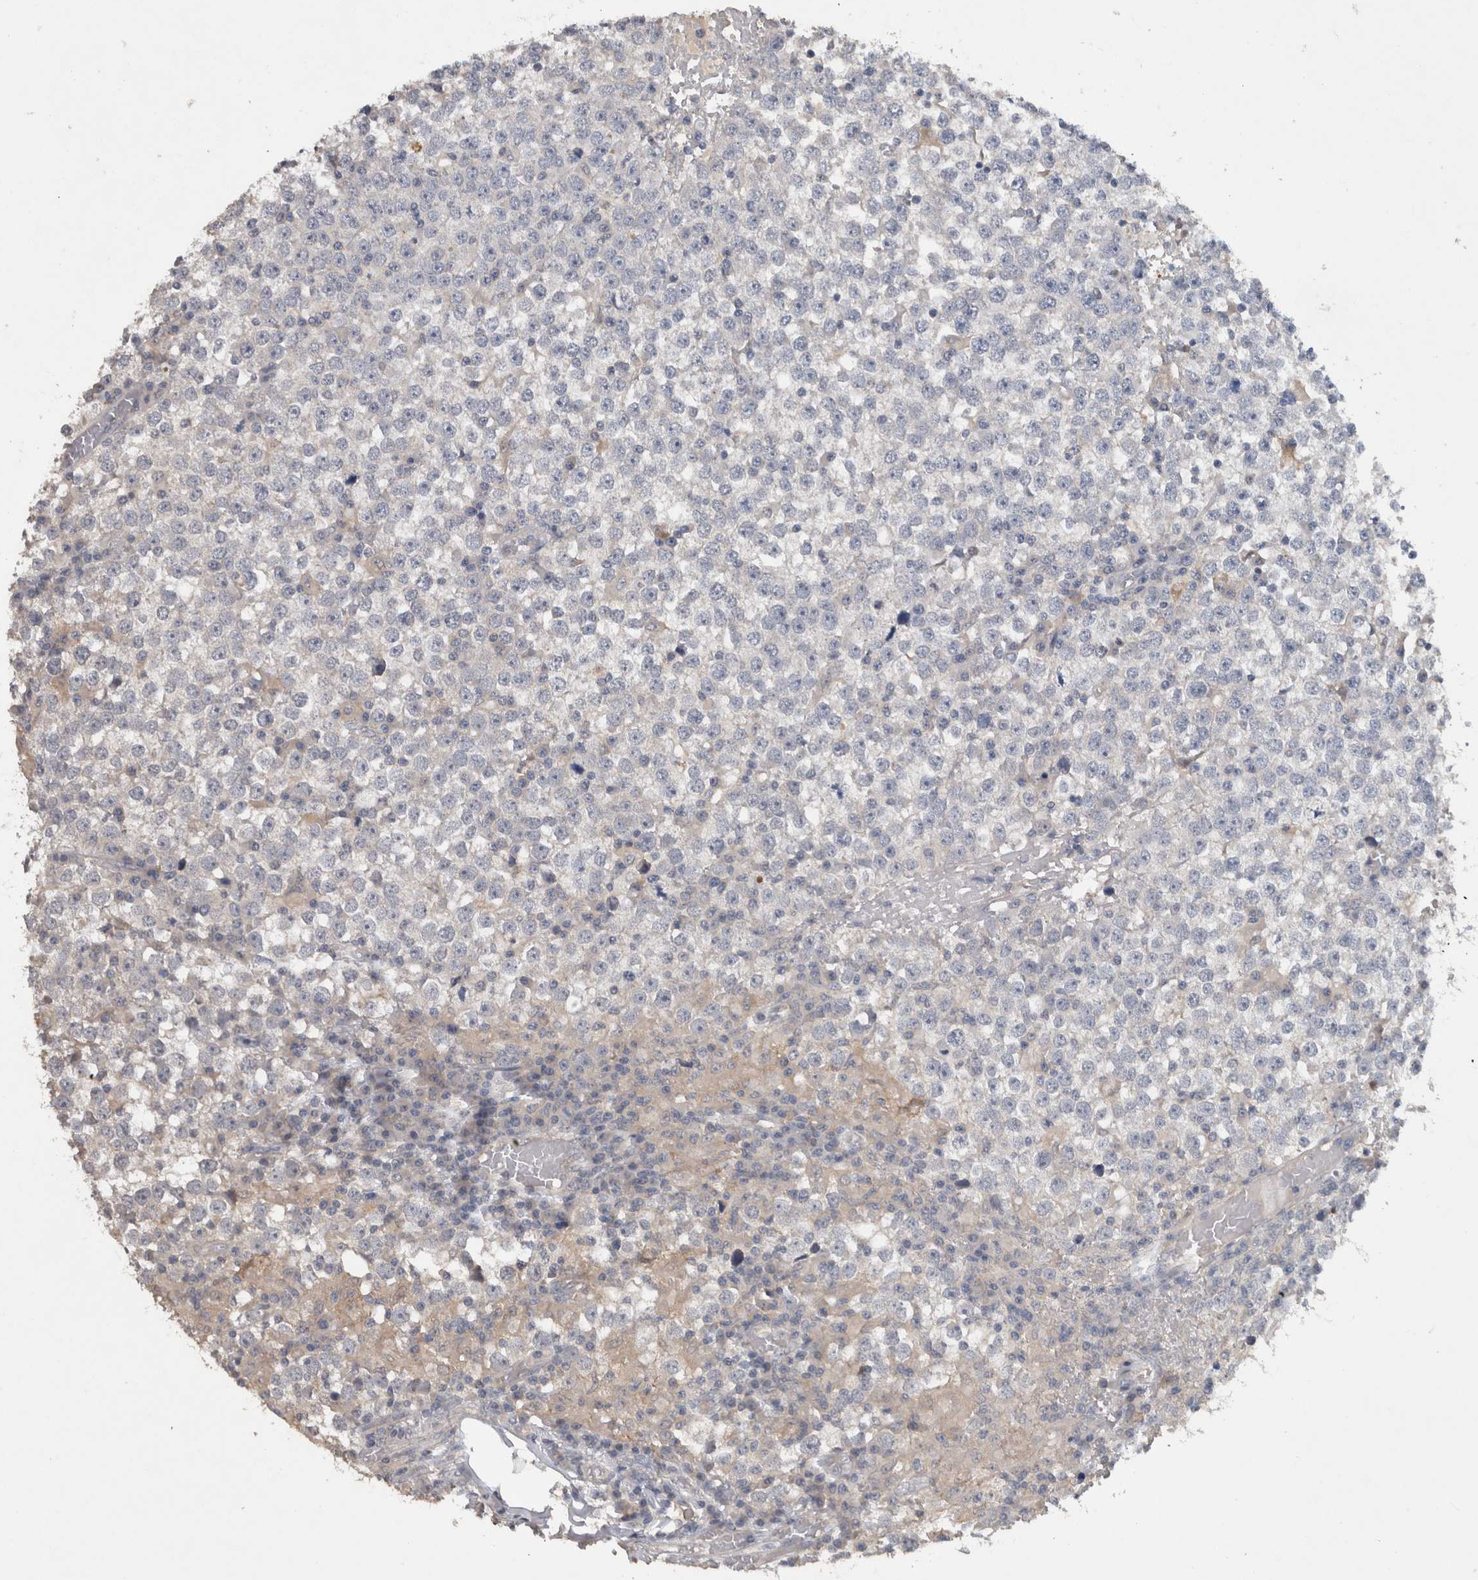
{"staining": {"intensity": "negative", "quantity": "none", "location": "none"}, "tissue": "testis cancer", "cell_type": "Tumor cells", "image_type": "cancer", "snomed": [{"axis": "morphology", "description": "Seminoma, NOS"}, {"axis": "topography", "description": "Testis"}], "caption": "Human seminoma (testis) stained for a protein using immunohistochemistry (IHC) reveals no positivity in tumor cells.", "gene": "HEXD", "patient": {"sex": "male", "age": 65}}